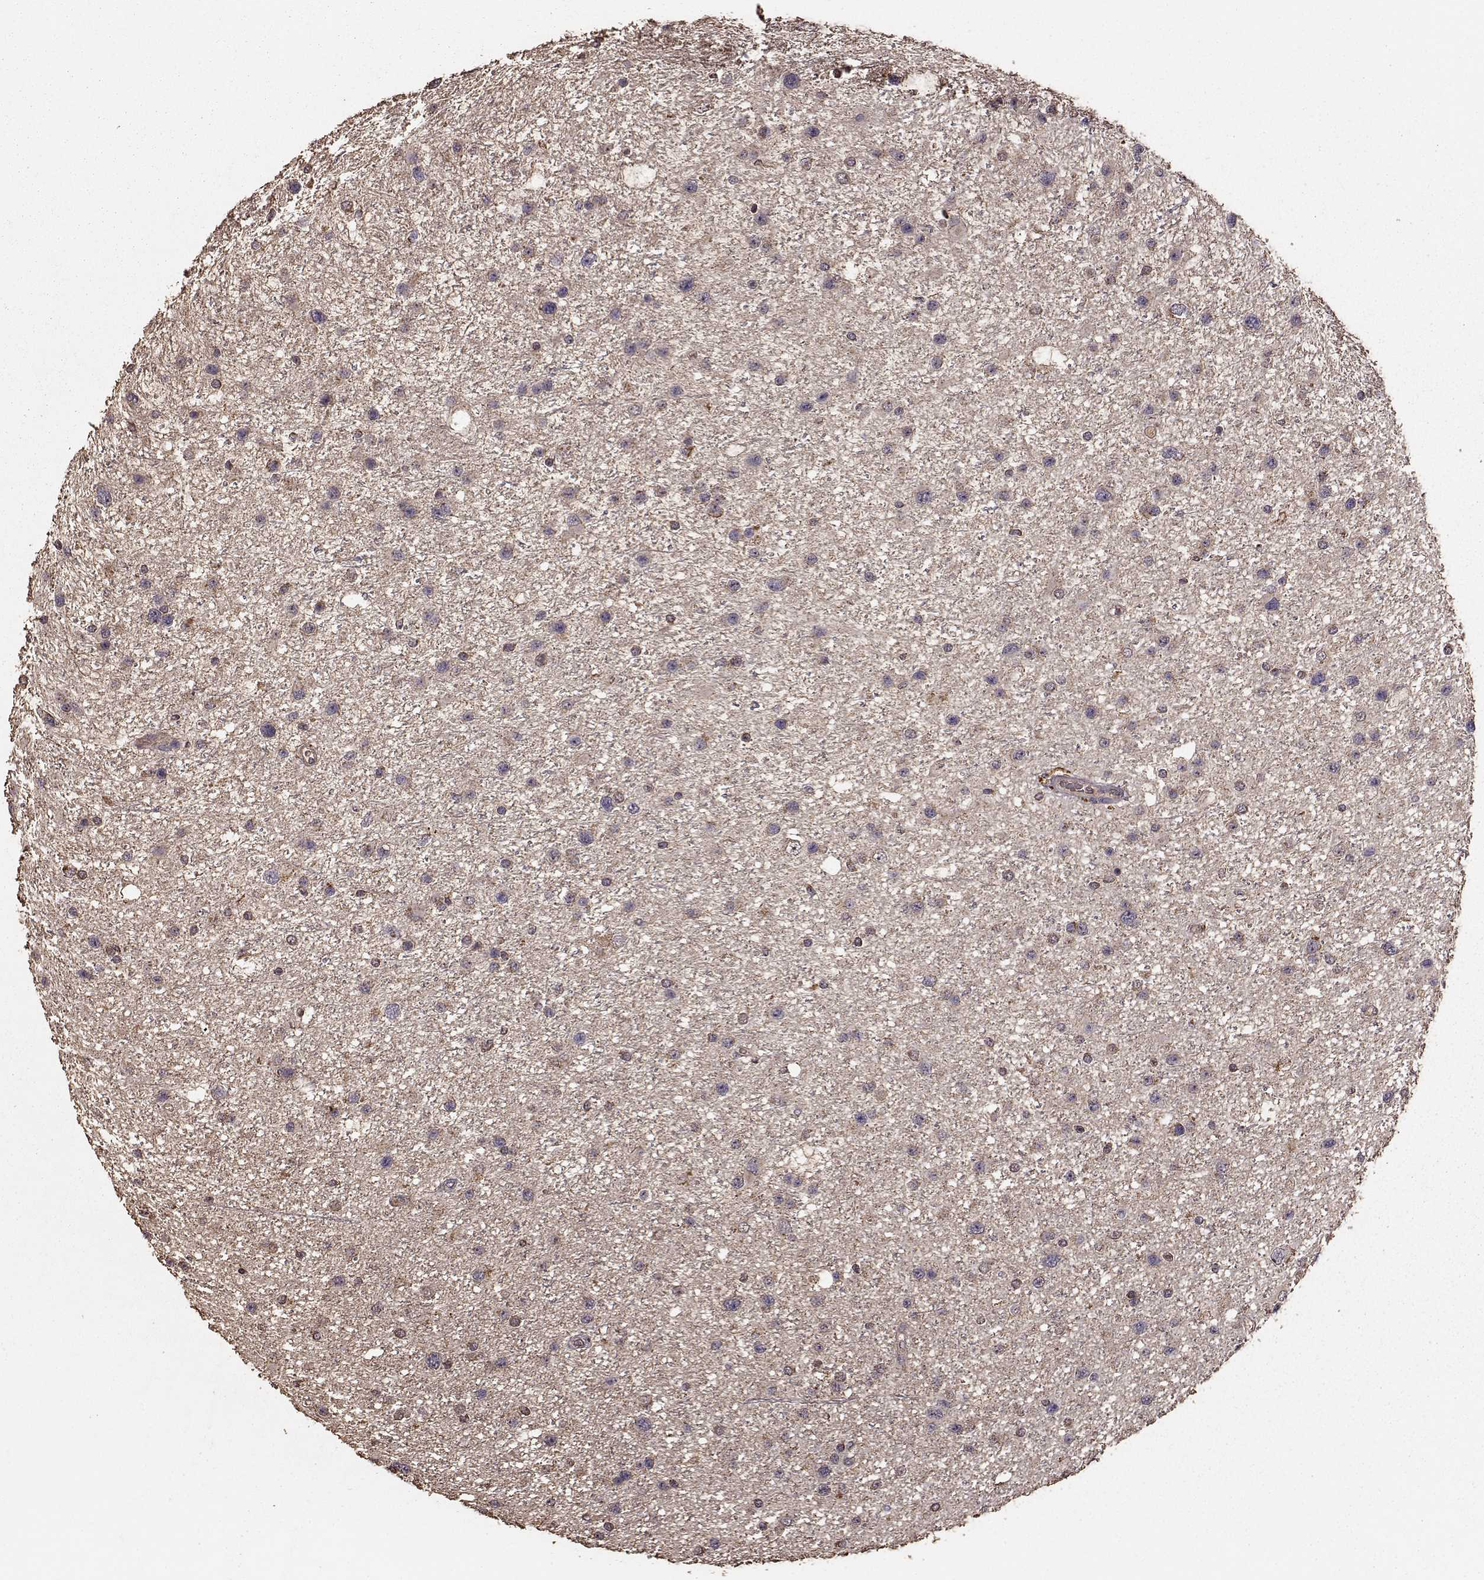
{"staining": {"intensity": "negative", "quantity": "none", "location": "none"}, "tissue": "glioma", "cell_type": "Tumor cells", "image_type": "cancer", "snomed": [{"axis": "morphology", "description": "Glioma, malignant, Low grade"}, {"axis": "topography", "description": "Brain"}], "caption": "Immunohistochemistry (IHC) image of neoplastic tissue: human low-grade glioma (malignant) stained with DAB (3,3'-diaminobenzidine) reveals no significant protein positivity in tumor cells. (DAB (3,3'-diaminobenzidine) immunohistochemistry (IHC) visualized using brightfield microscopy, high magnification).", "gene": "PTGES2", "patient": {"sex": "female", "age": 32}}